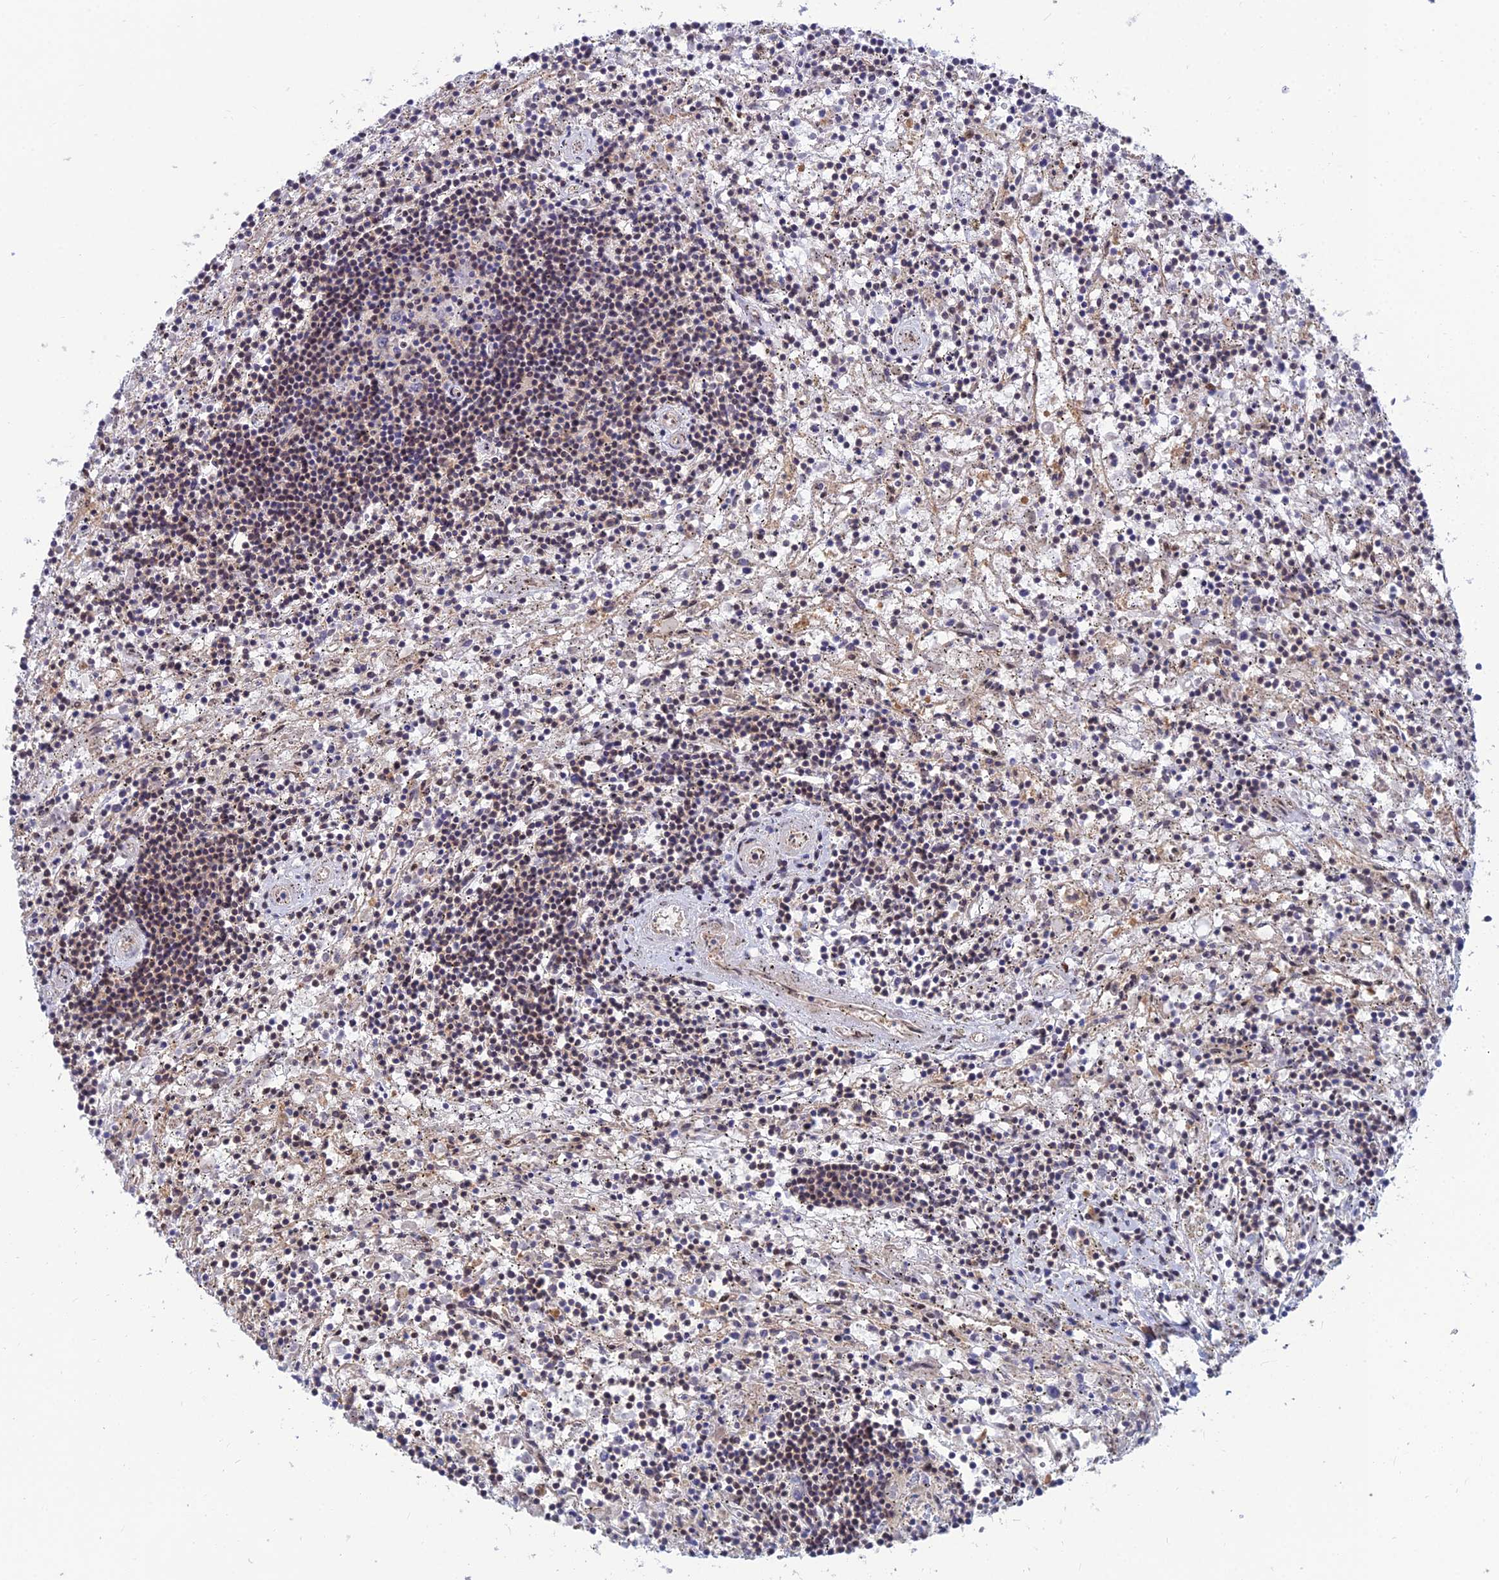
{"staining": {"intensity": "weak", "quantity": "25%-75%", "location": "cytoplasmic/membranous,nuclear"}, "tissue": "lymphoma", "cell_type": "Tumor cells", "image_type": "cancer", "snomed": [{"axis": "morphology", "description": "Malignant lymphoma, non-Hodgkin's type, Low grade"}, {"axis": "topography", "description": "Spleen"}], "caption": "An image of human low-grade malignant lymphoma, non-Hodgkin's type stained for a protein reveals weak cytoplasmic/membranous and nuclear brown staining in tumor cells. Immunohistochemistry stains the protein in brown and the nuclei are stained blue.", "gene": "DNPEP", "patient": {"sex": "male", "age": 76}}